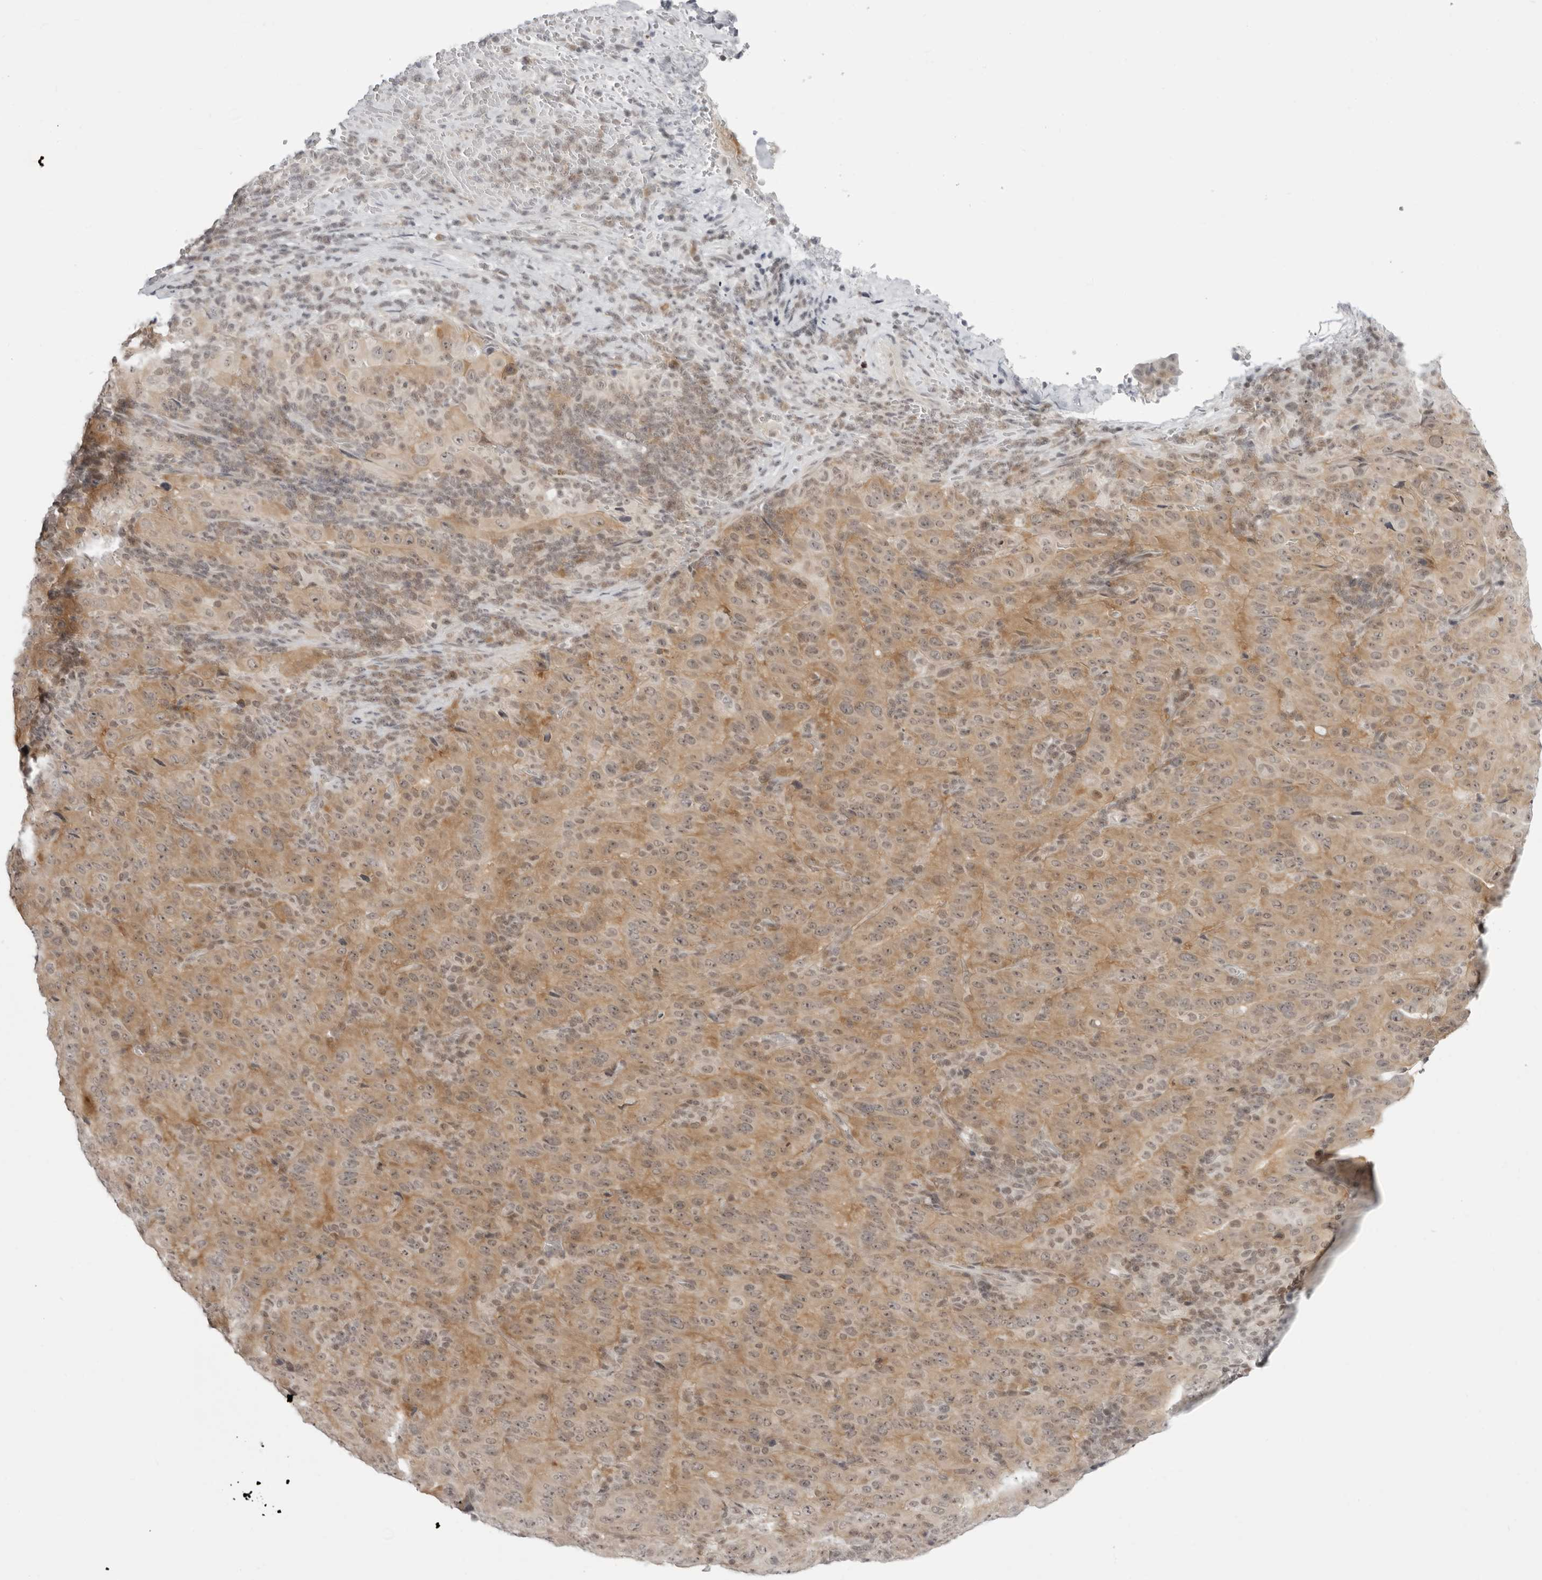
{"staining": {"intensity": "moderate", "quantity": "25%-75%", "location": "cytoplasmic/membranous"}, "tissue": "pancreatic cancer", "cell_type": "Tumor cells", "image_type": "cancer", "snomed": [{"axis": "morphology", "description": "Adenocarcinoma, NOS"}, {"axis": "topography", "description": "Pancreas"}], "caption": "High-magnification brightfield microscopy of pancreatic cancer stained with DAB (3,3'-diaminobenzidine) (brown) and counterstained with hematoxylin (blue). tumor cells exhibit moderate cytoplasmic/membranous expression is appreciated in about25%-75% of cells.", "gene": "PPP2R5C", "patient": {"sex": "male", "age": 63}}